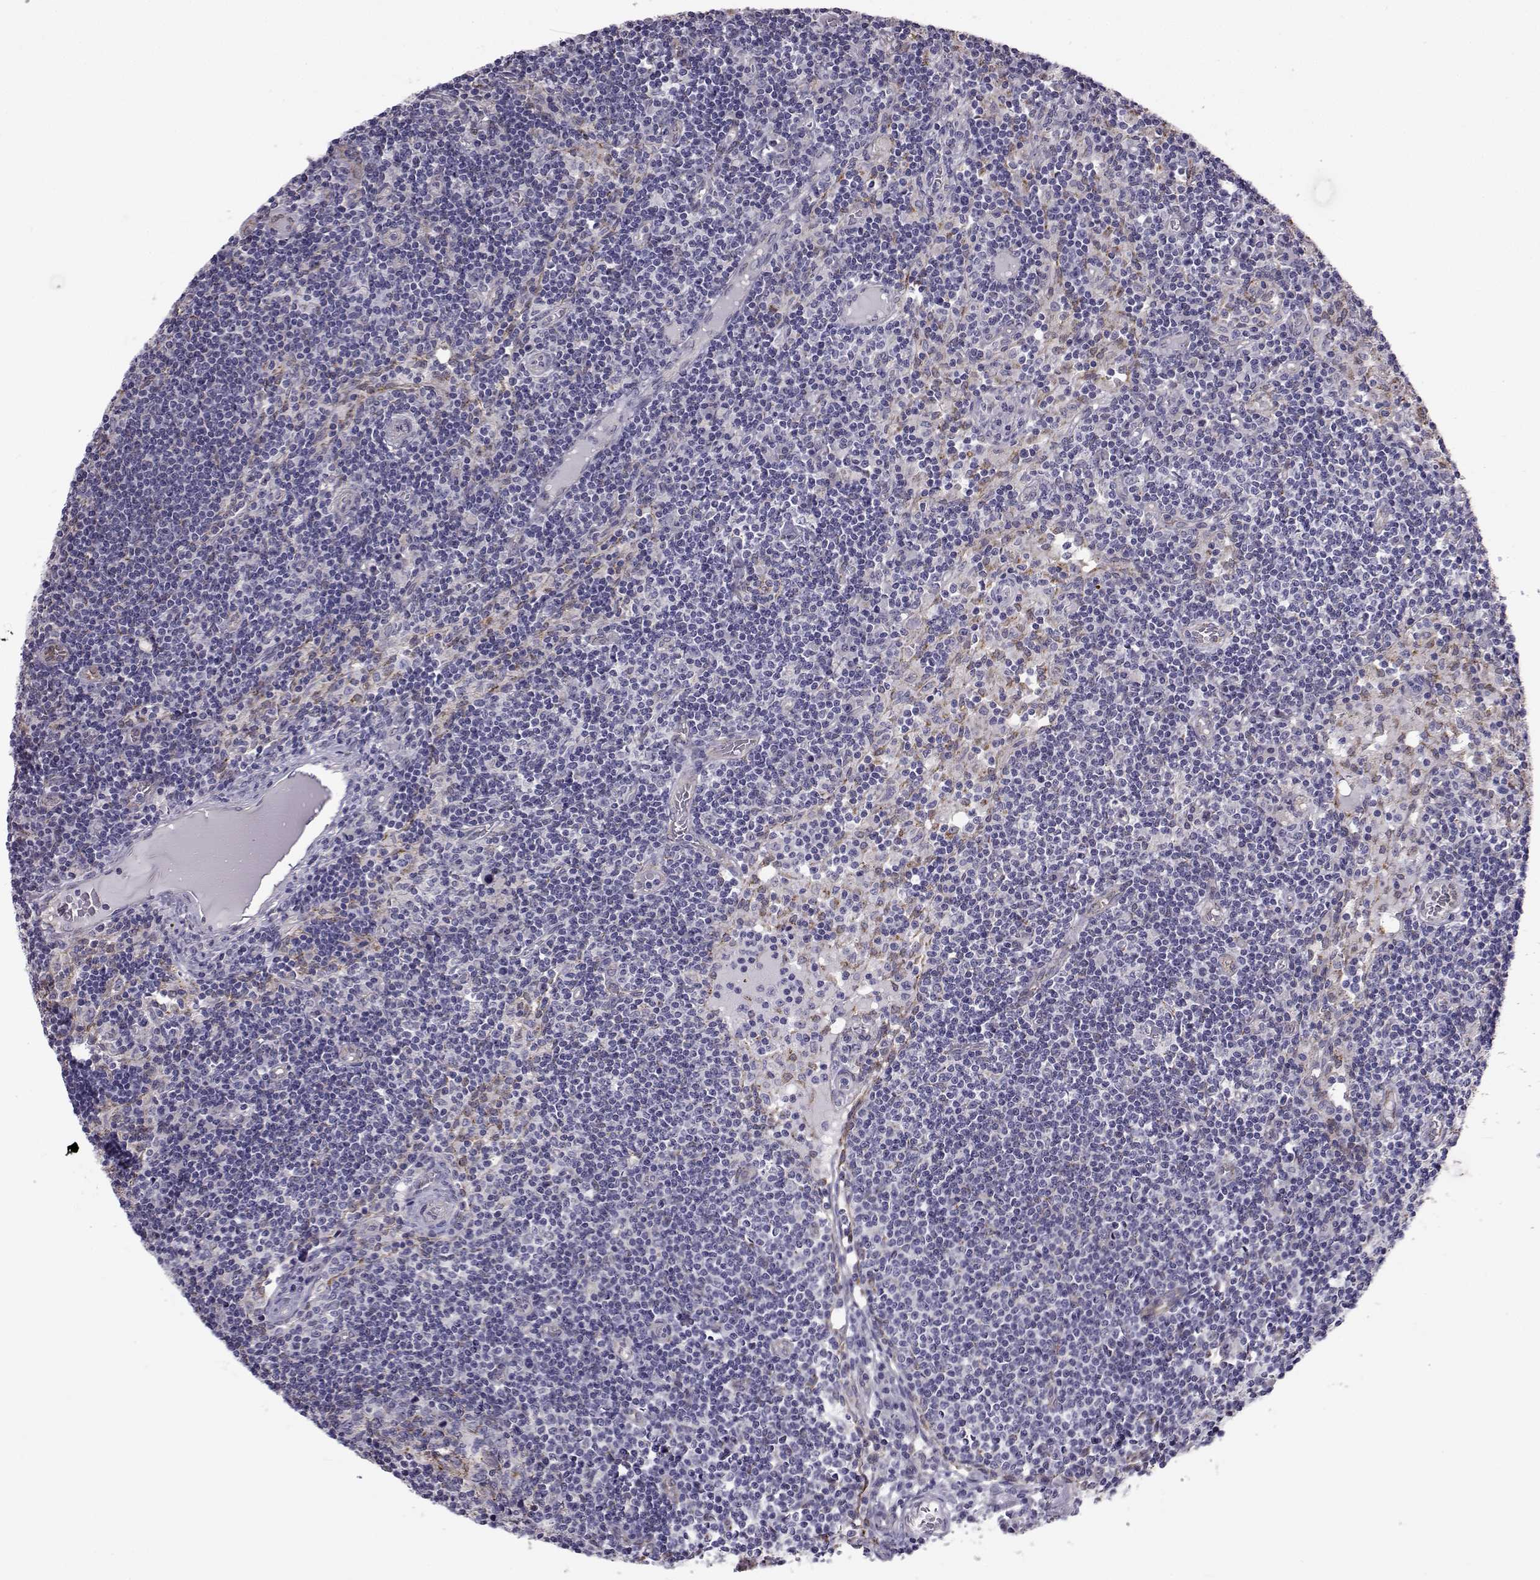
{"staining": {"intensity": "negative", "quantity": "none", "location": "none"}, "tissue": "lymph node", "cell_type": "Germinal center cells", "image_type": "normal", "snomed": [{"axis": "morphology", "description": "Normal tissue, NOS"}, {"axis": "topography", "description": "Lymph node"}], "caption": "High power microscopy micrograph of an immunohistochemistry (IHC) micrograph of normal lymph node, revealing no significant expression in germinal center cells. Nuclei are stained in blue.", "gene": "KCNMB4", "patient": {"sex": "female", "age": 72}}